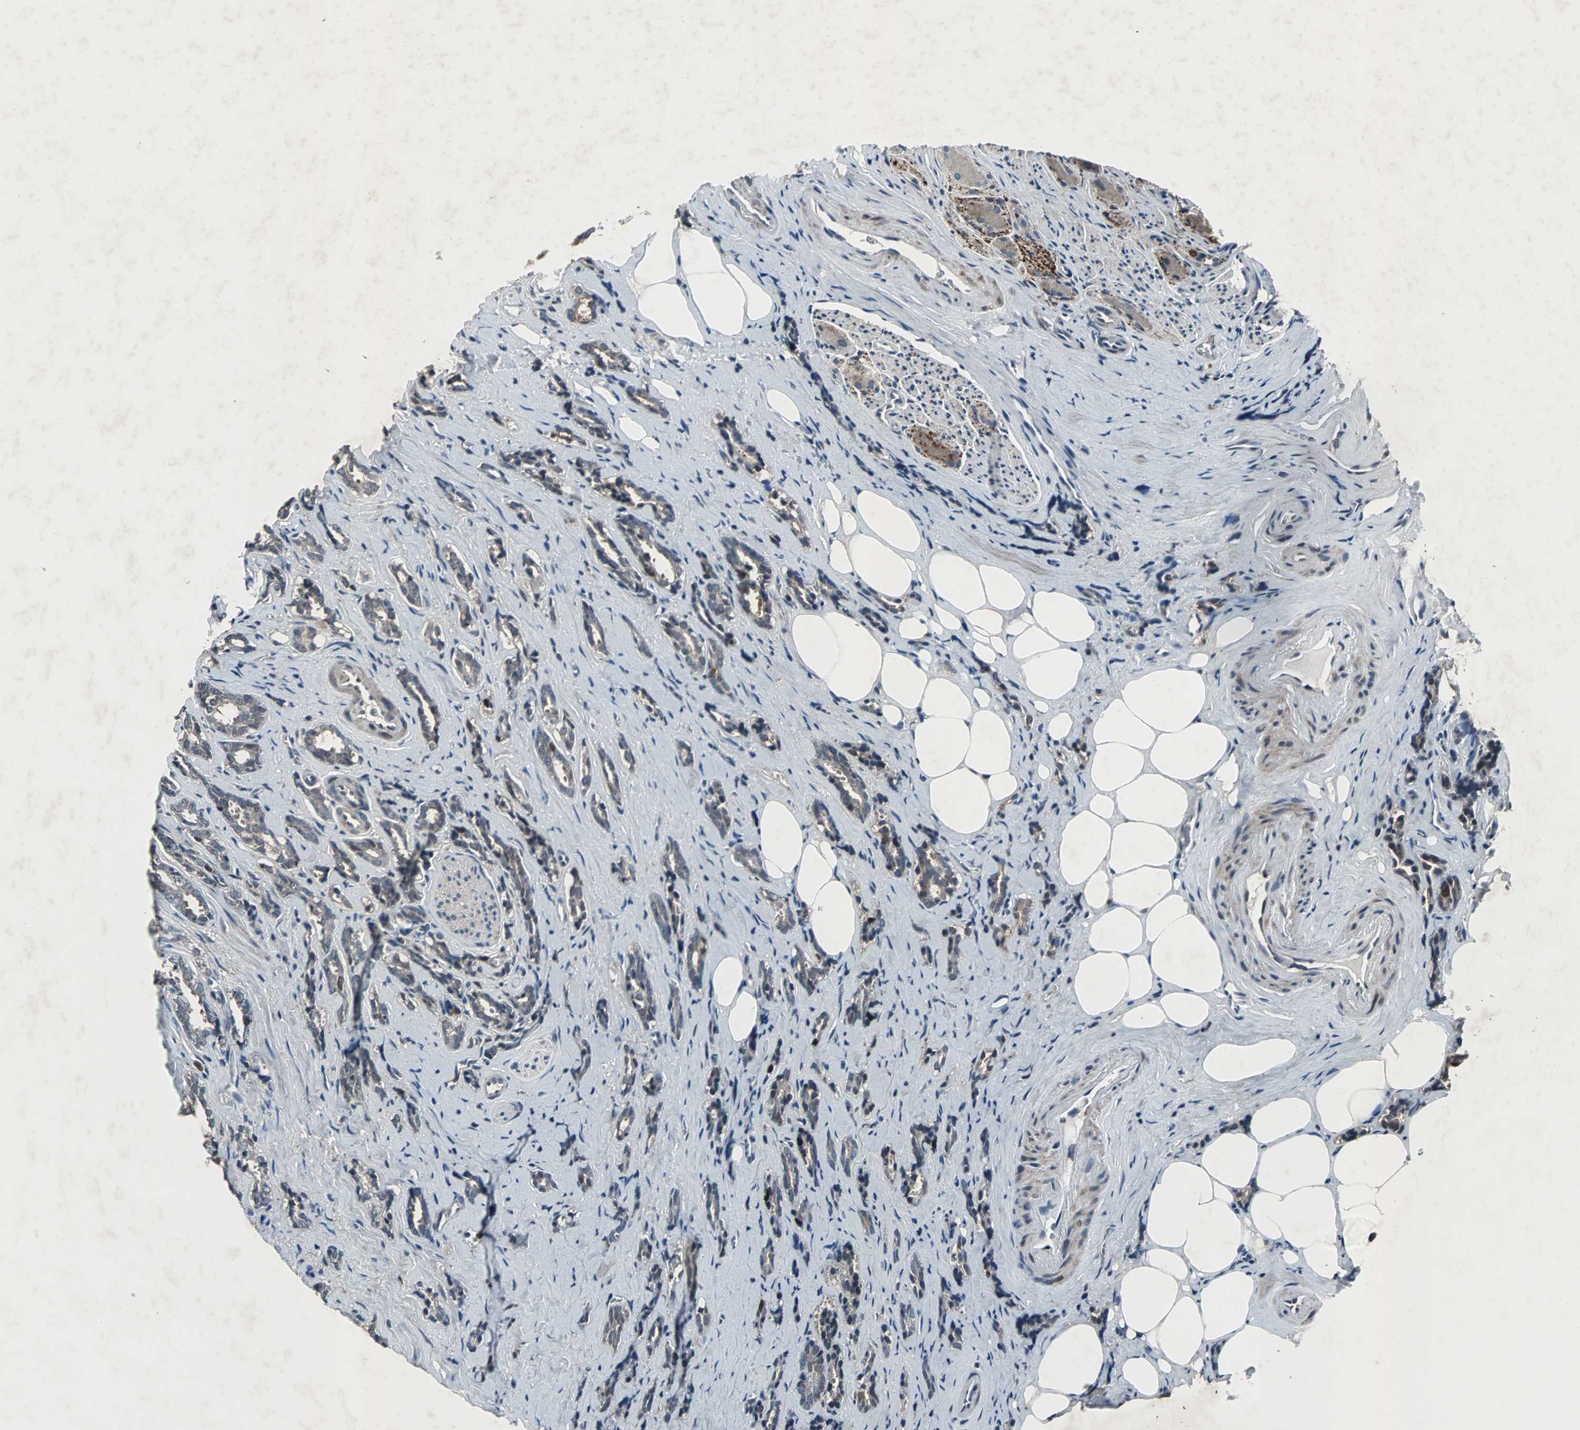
{"staining": {"intensity": "weak", "quantity": "25%-75%", "location": "cytoplasmic/membranous"}, "tissue": "prostate cancer", "cell_type": "Tumor cells", "image_type": "cancer", "snomed": [{"axis": "morphology", "description": "Adenocarcinoma, High grade"}, {"axis": "topography", "description": "Prostate"}], "caption": "Immunohistochemistry micrograph of human prostate cancer stained for a protein (brown), which shows low levels of weak cytoplasmic/membranous expression in approximately 25%-75% of tumor cells.", "gene": "SOS1", "patient": {"sex": "male", "age": 67}}